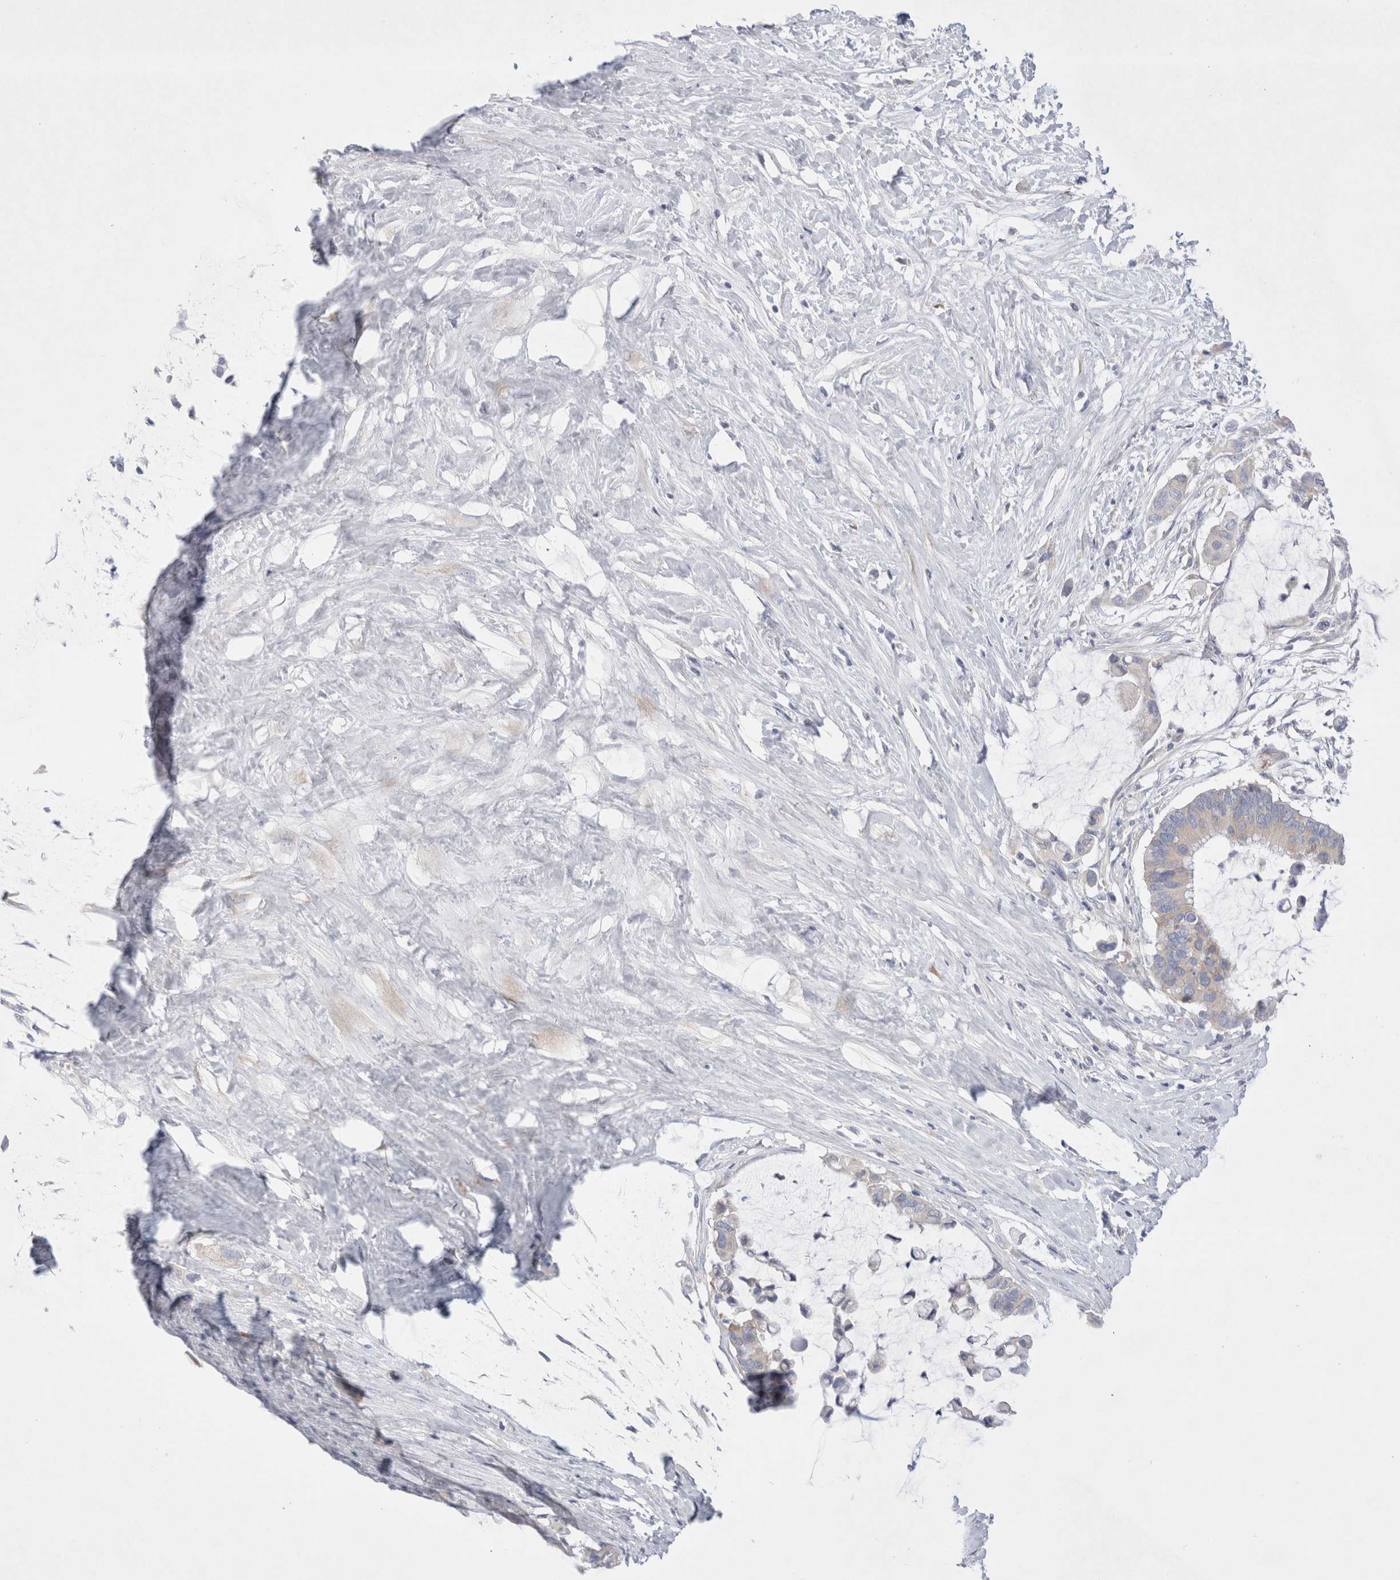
{"staining": {"intensity": "moderate", "quantity": "<25%", "location": "cytoplasmic/membranous"}, "tissue": "pancreatic cancer", "cell_type": "Tumor cells", "image_type": "cancer", "snomed": [{"axis": "morphology", "description": "Adenocarcinoma, NOS"}, {"axis": "topography", "description": "Pancreas"}], "caption": "This is a photomicrograph of immunohistochemistry staining of pancreatic cancer, which shows moderate expression in the cytoplasmic/membranous of tumor cells.", "gene": "RBM12B", "patient": {"sex": "male", "age": 41}}